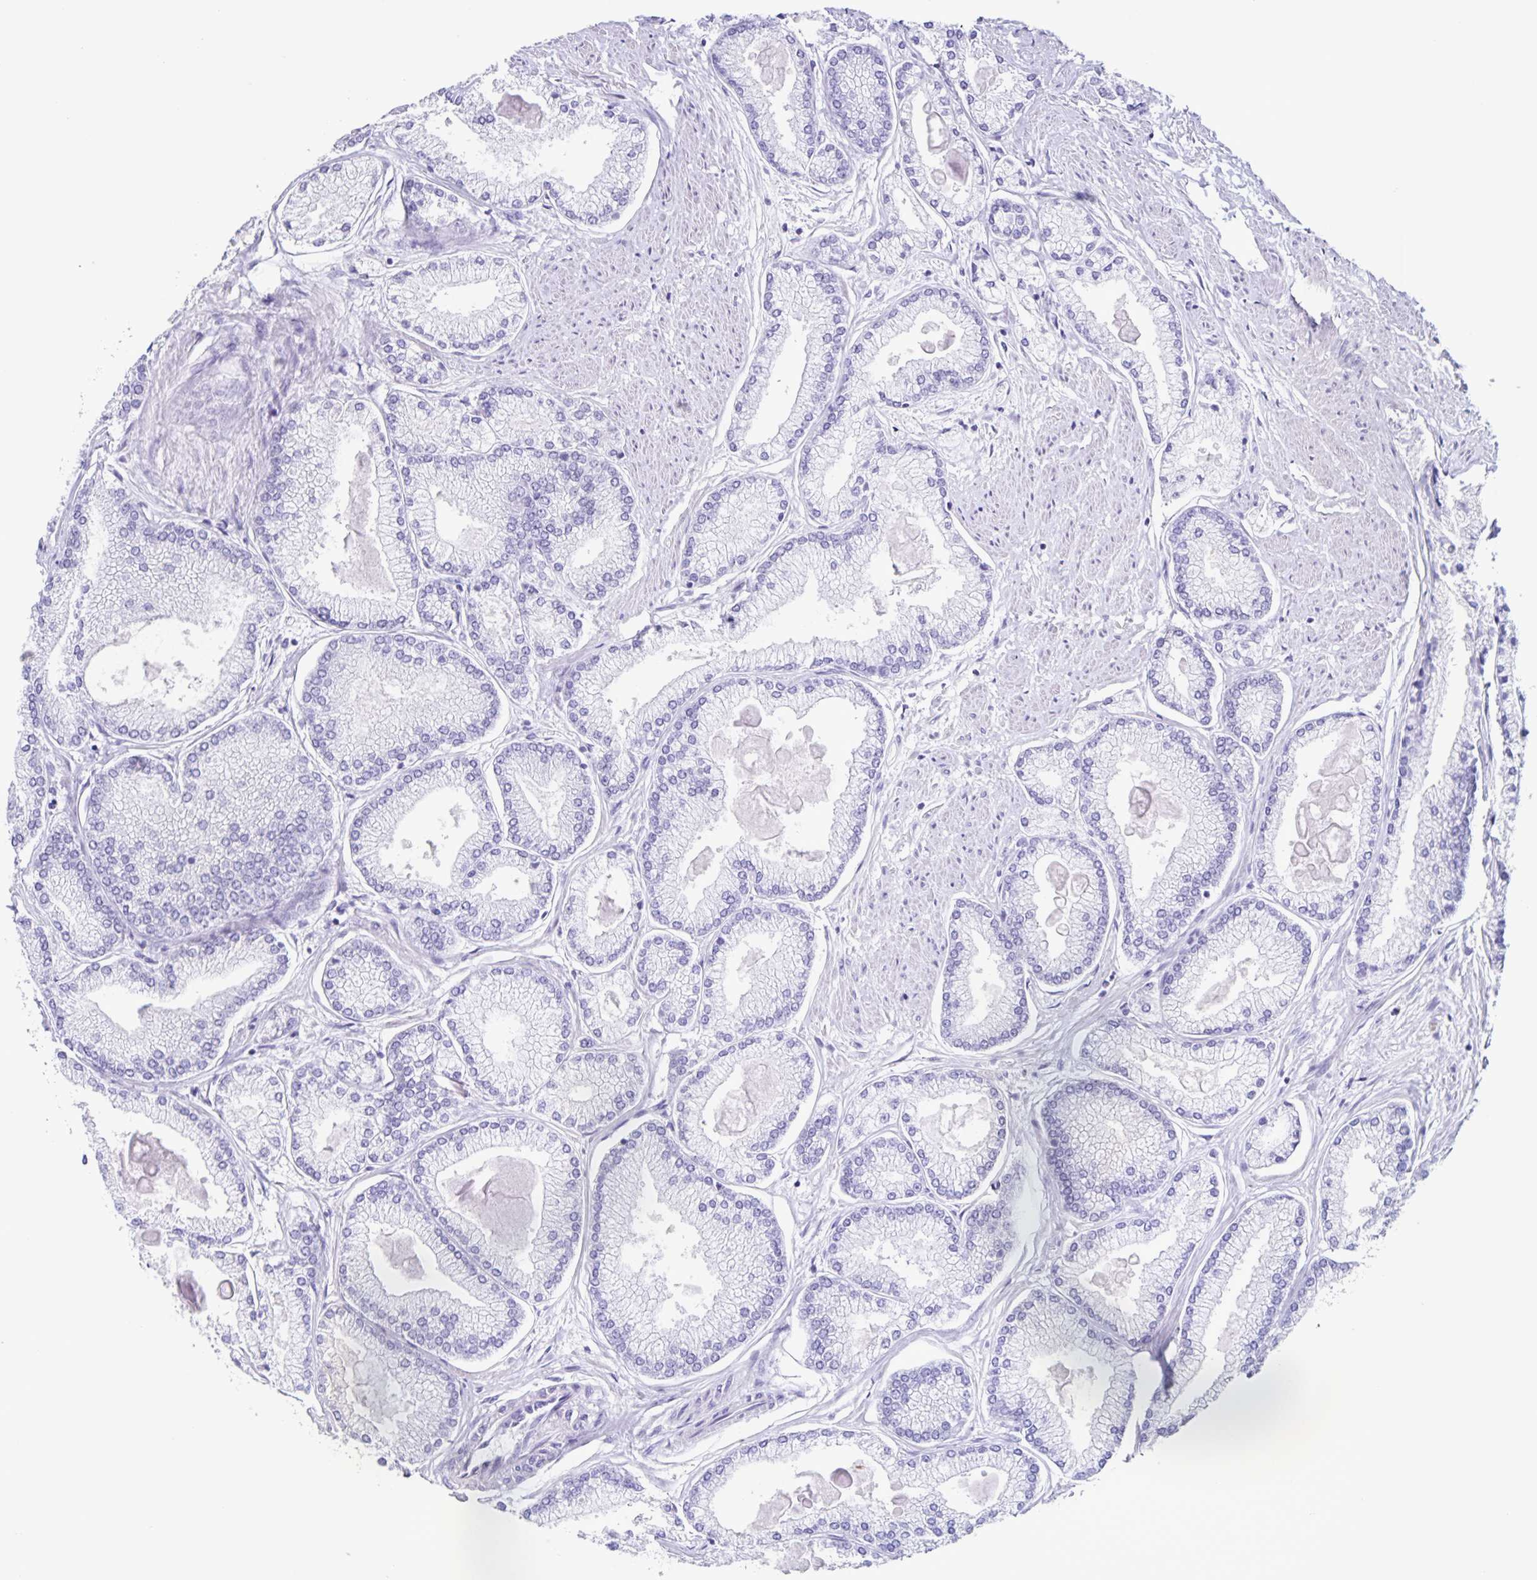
{"staining": {"intensity": "negative", "quantity": "none", "location": "none"}, "tissue": "prostate cancer", "cell_type": "Tumor cells", "image_type": "cancer", "snomed": [{"axis": "morphology", "description": "Adenocarcinoma, High grade"}, {"axis": "topography", "description": "Prostate"}], "caption": "The micrograph exhibits no significant expression in tumor cells of prostate adenocarcinoma (high-grade).", "gene": "C12orf56", "patient": {"sex": "male", "age": 68}}